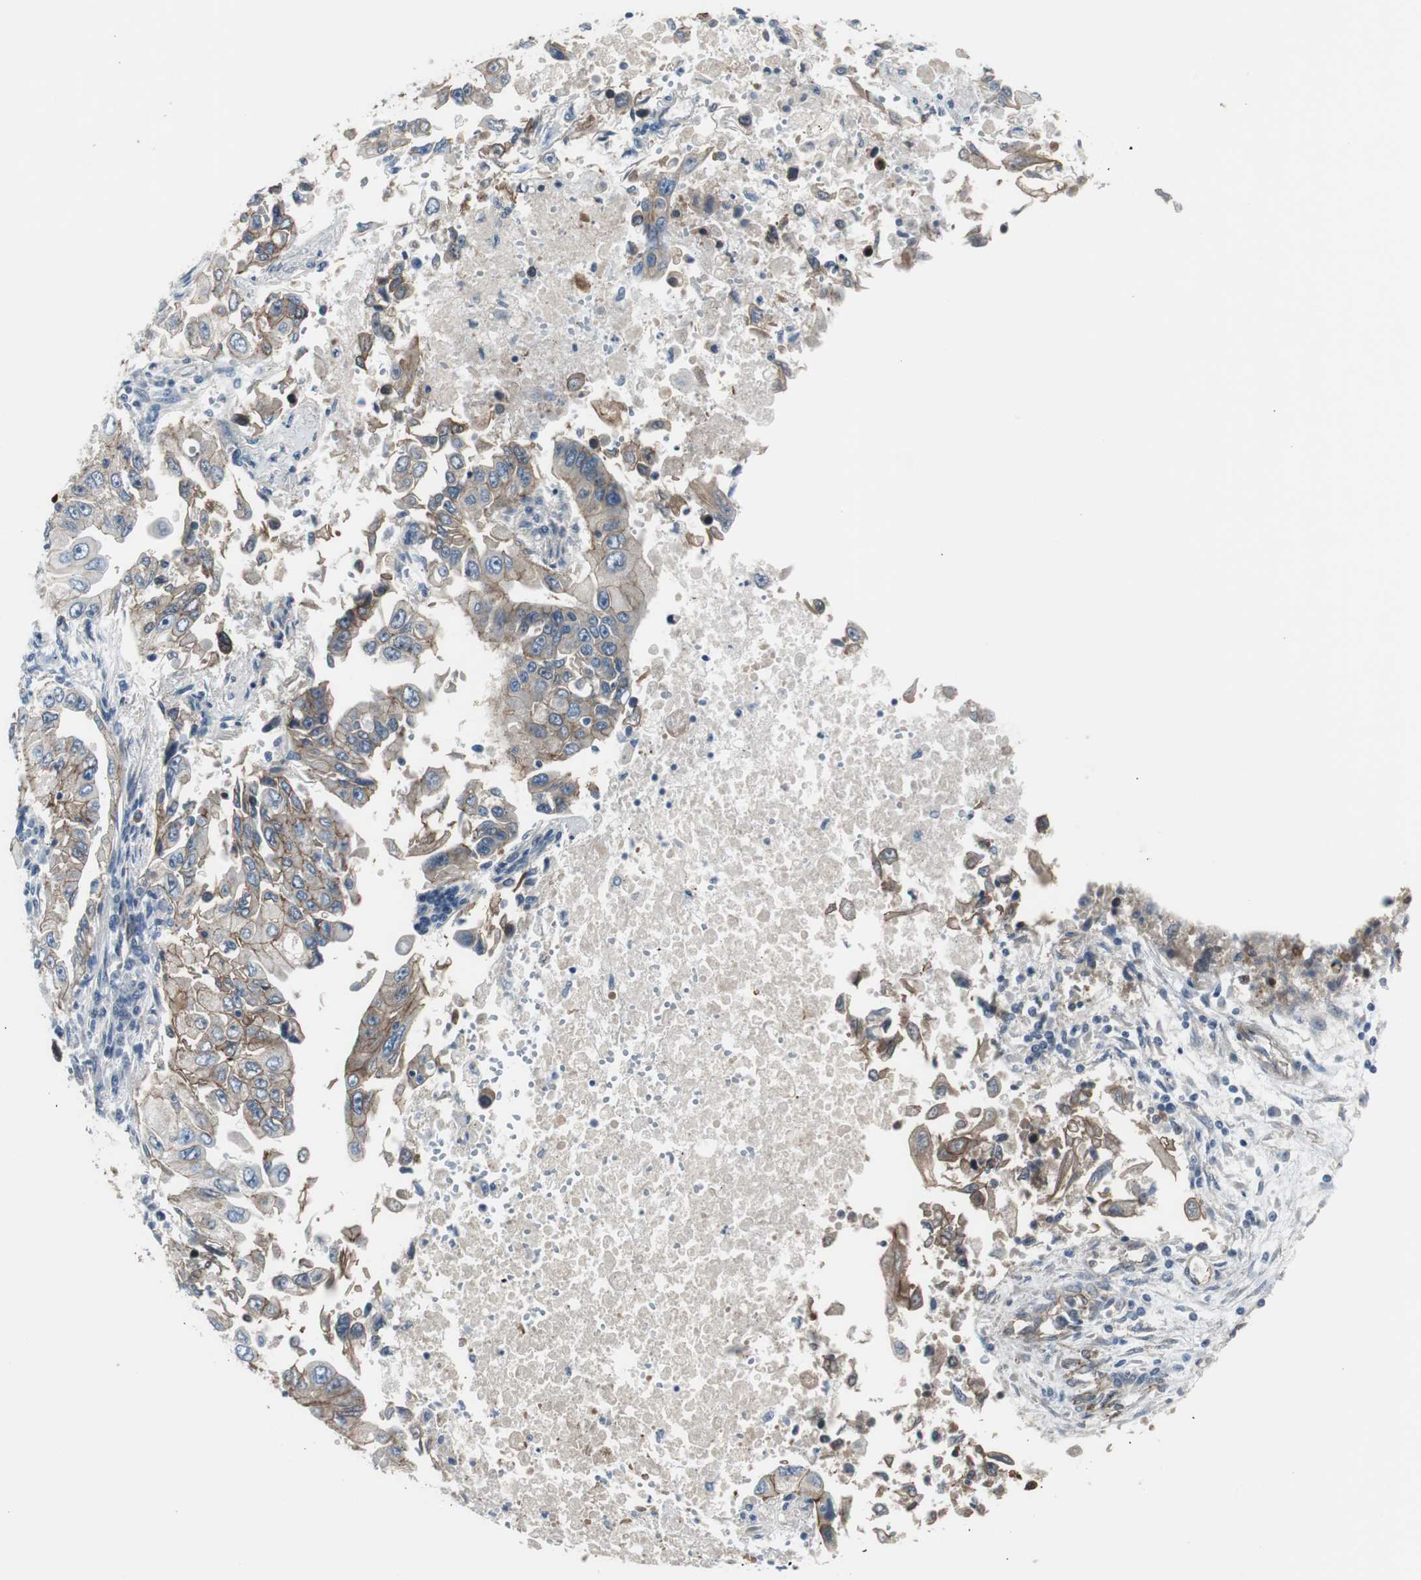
{"staining": {"intensity": "moderate", "quantity": ">75%", "location": "cytoplasmic/membranous"}, "tissue": "lung cancer", "cell_type": "Tumor cells", "image_type": "cancer", "snomed": [{"axis": "morphology", "description": "Adenocarcinoma, NOS"}, {"axis": "topography", "description": "Lung"}], "caption": "Immunohistochemical staining of human adenocarcinoma (lung) displays medium levels of moderate cytoplasmic/membranous protein expression in about >75% of tumor cells. The protein is stained brown, and the nuclei are stained in blue (DAB (3,3'-diaminobenzidine) IHC with brightfield microscopy, high magnification).", "gene": "STXBP4", "patient": {"sex": "male", "age": 84}}